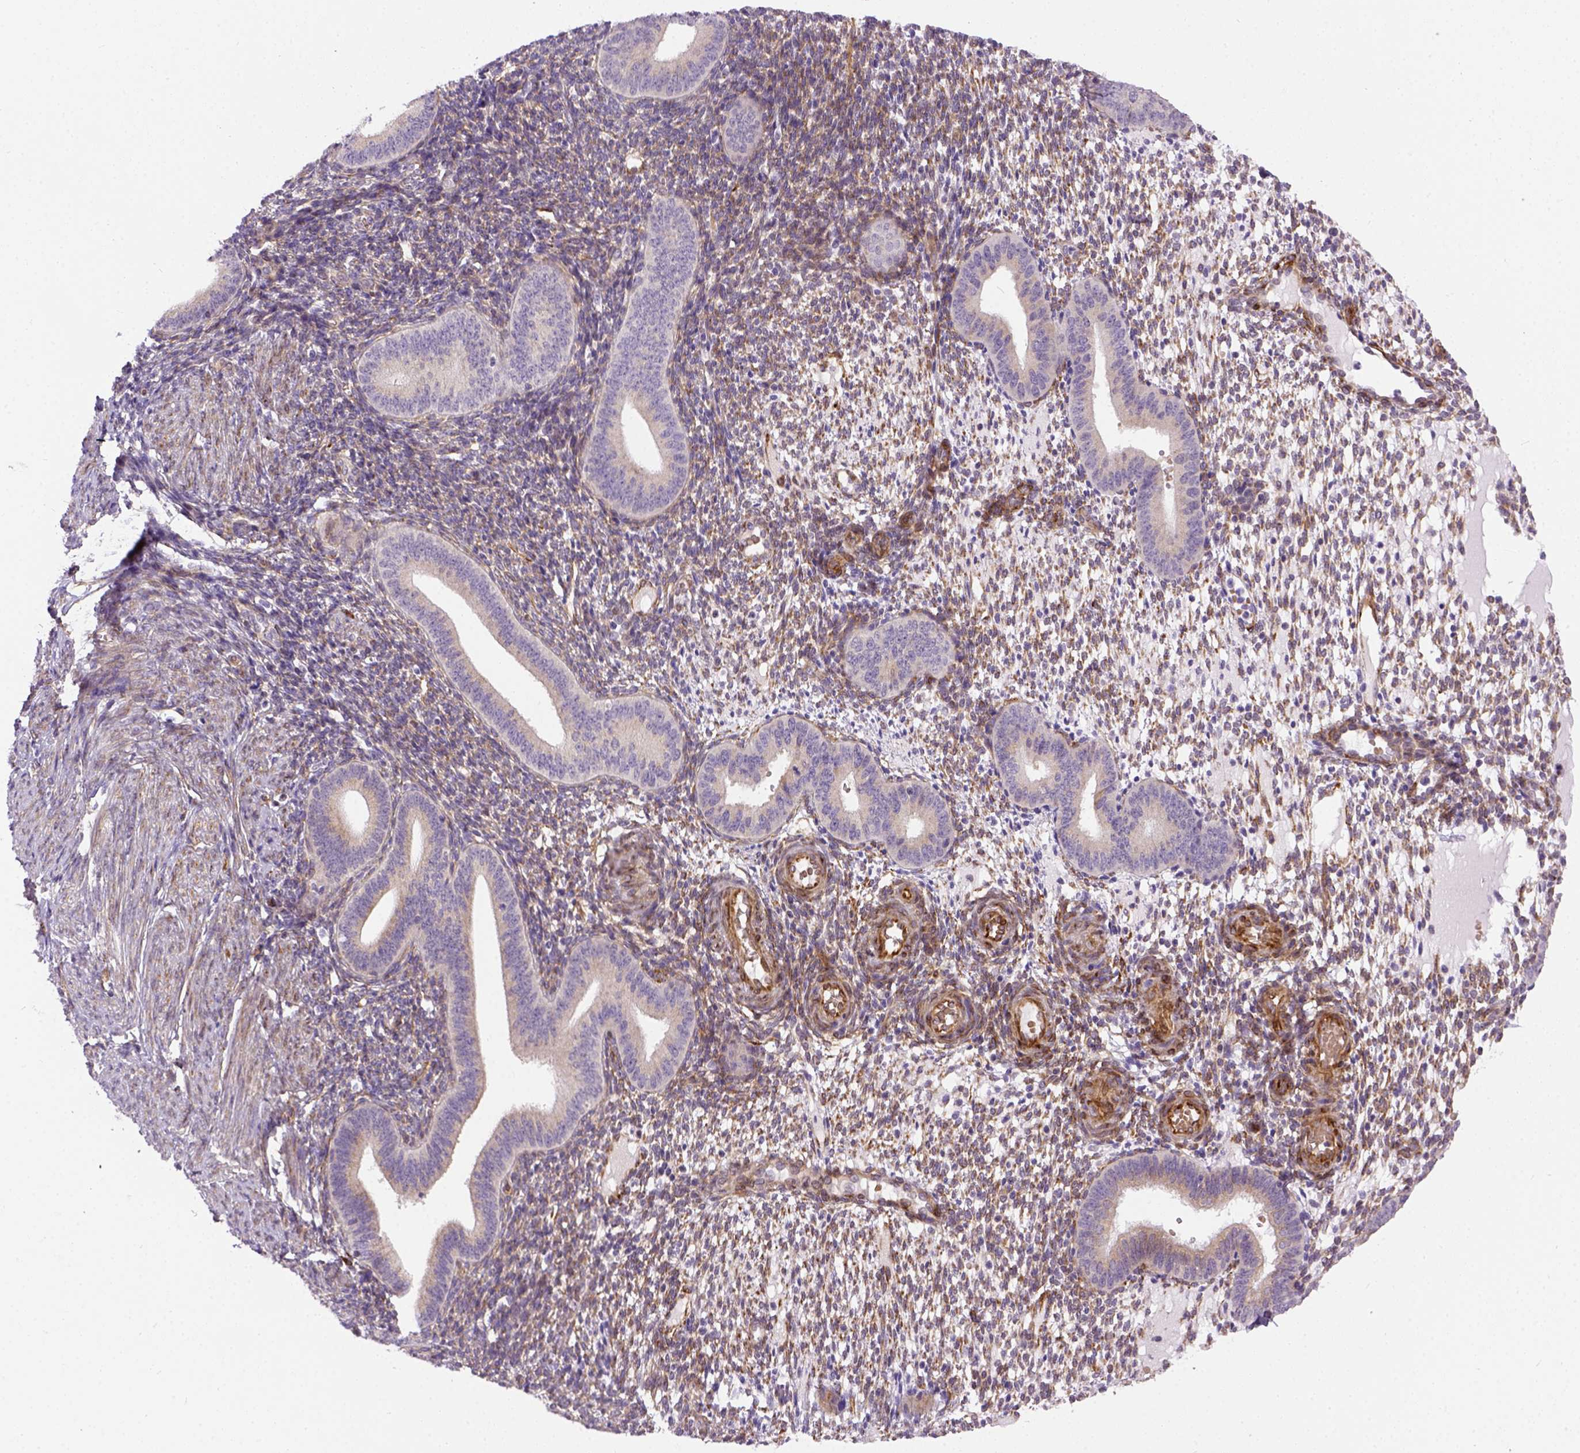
{"staining": {"intensity": "moderate", "quantity": ">75%", "location": "cytoplasmic/membranous"}, "tissue": "endometrium", "cell_type": "Cells in endometrial stroma", "image_type": "normal", "snomed": [{"axis": "morphology", "description": "Normal tissue, NOS"}, {"axis": "topography", "description": "Endometrium"}], "caption": "The immunohistochemical stain highlights moderate cytoplasmic/membranous expression in cells in endometrial stroma of benign endometrium.", "gene": "KAZN", "patient": {"sex": "female", "age": 40}}